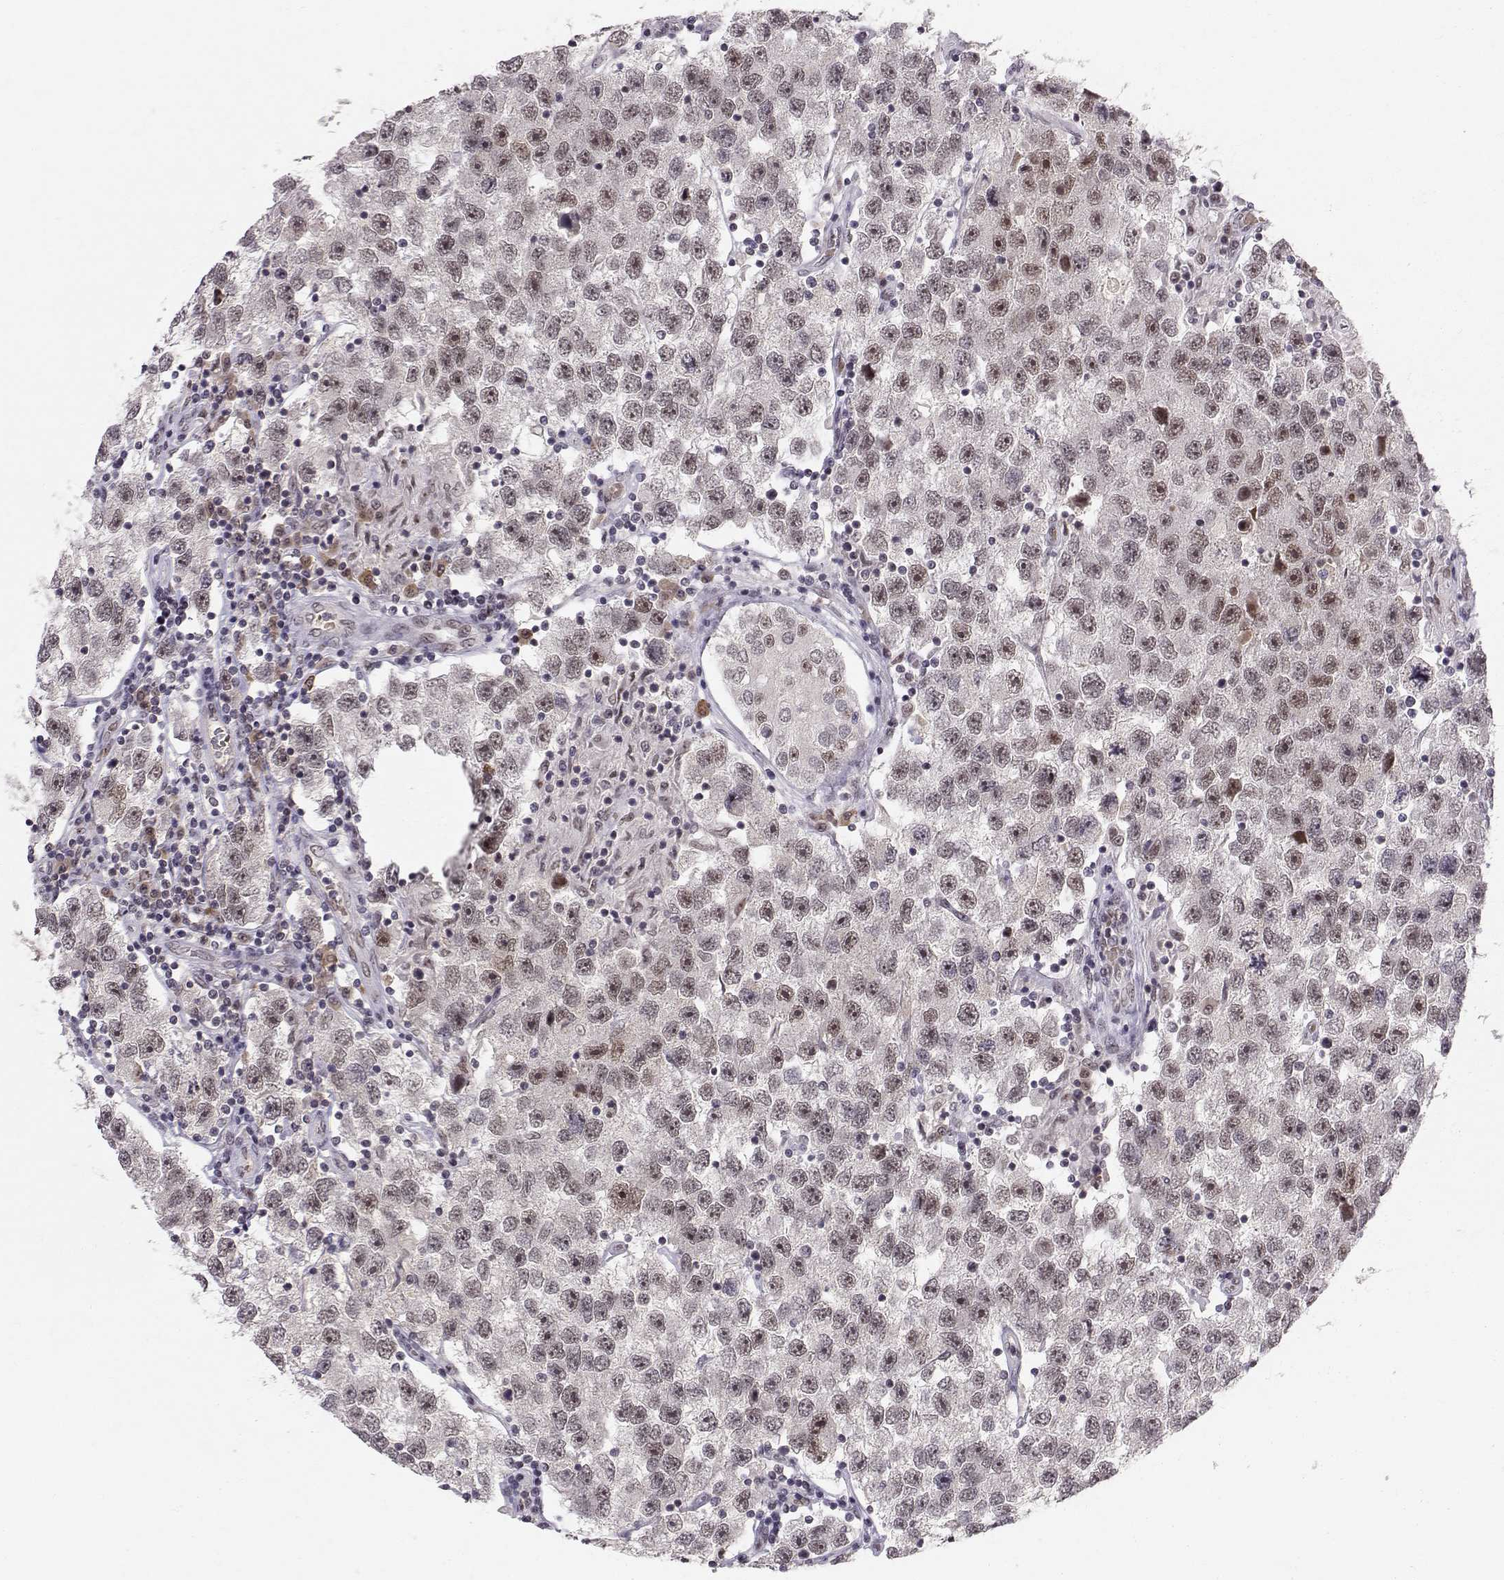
{"staining": {"intensity": "weak", "quantity": "25%-75%", "location": "nuclear"}, "tissue": "testis cancer", "cell_type": "Tumor cells", "image_type": "cancer", "snomed": [{"axis": "morphology", "description": "Seminoma, NOS"}, {"axis": "topography", "description": "Testis"}], "caption": "Immunohistochemical staining of human testis cancer shows low levels of weak nuclear staining in approximately 25%-75% of tumor cells. Immunohistochemistry stains the protein of interest in brown and the nuclei are stained blue.", "gene": "RPP38", "patient": {"sex": "male", "age": 26}}